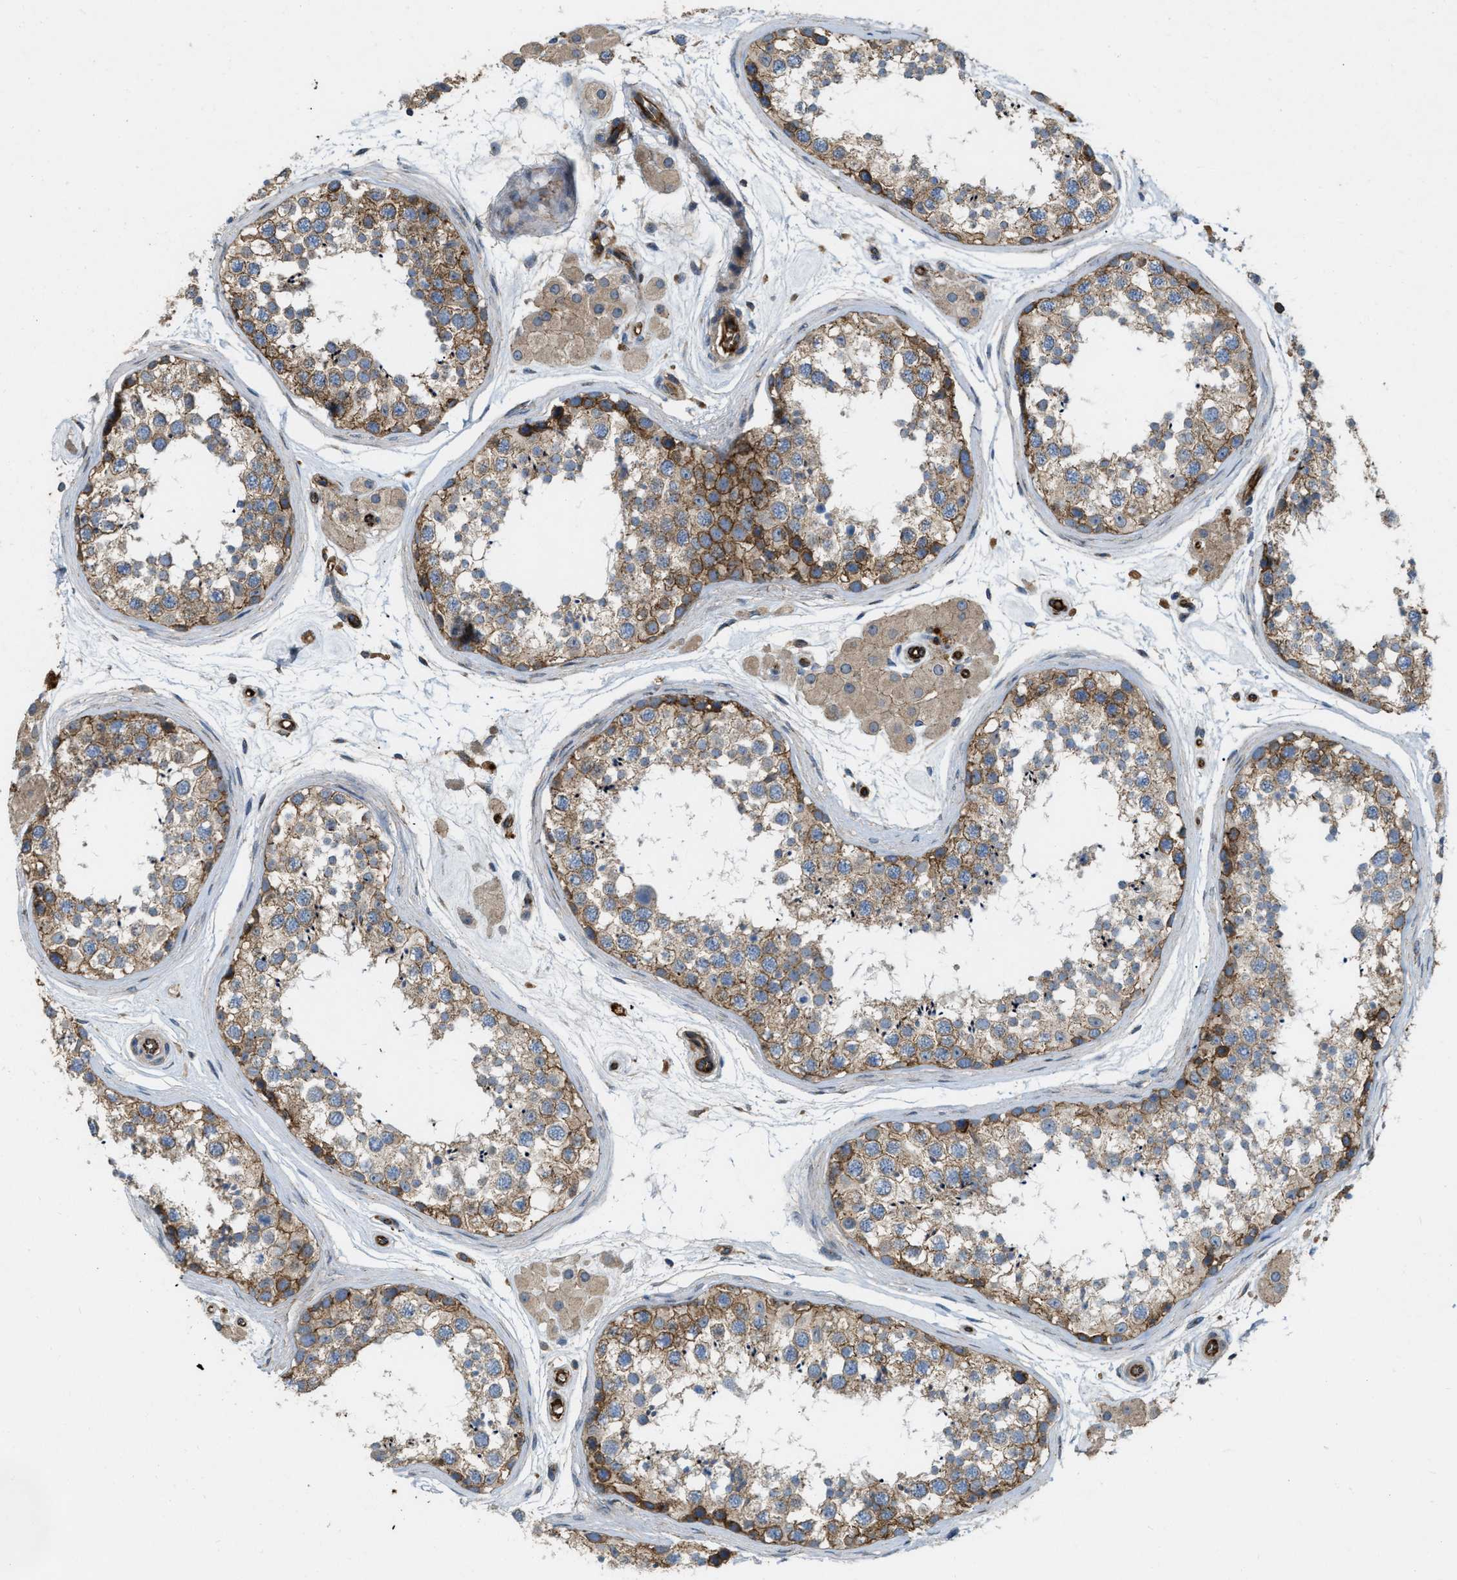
{"staining": {"intensity": "moderate", "quantity": ">75%", "location": "cytoplasmic/membranous"}, "tissue": "testis", "cell_type": "Cells in seminiferous ducts", "image_type": "normal", "snomed": [{"axis": "morphology", "description": "Normal tissue, NOS"}, {"axis": "topography", "description": "Testis"}], "caption": "Immunohistochemical staining of unremarkable testis exhibits moderate cytoplasmic/membranous protein staining in approximately >75% of cells in seminiferous ducts. The staining was performed using DAB, with brown indicating positive protein expression. Nuclei are stained blue with hematoxylin.", "gene": "ERC1", "patient": {"sex": "male", "age": 56}}